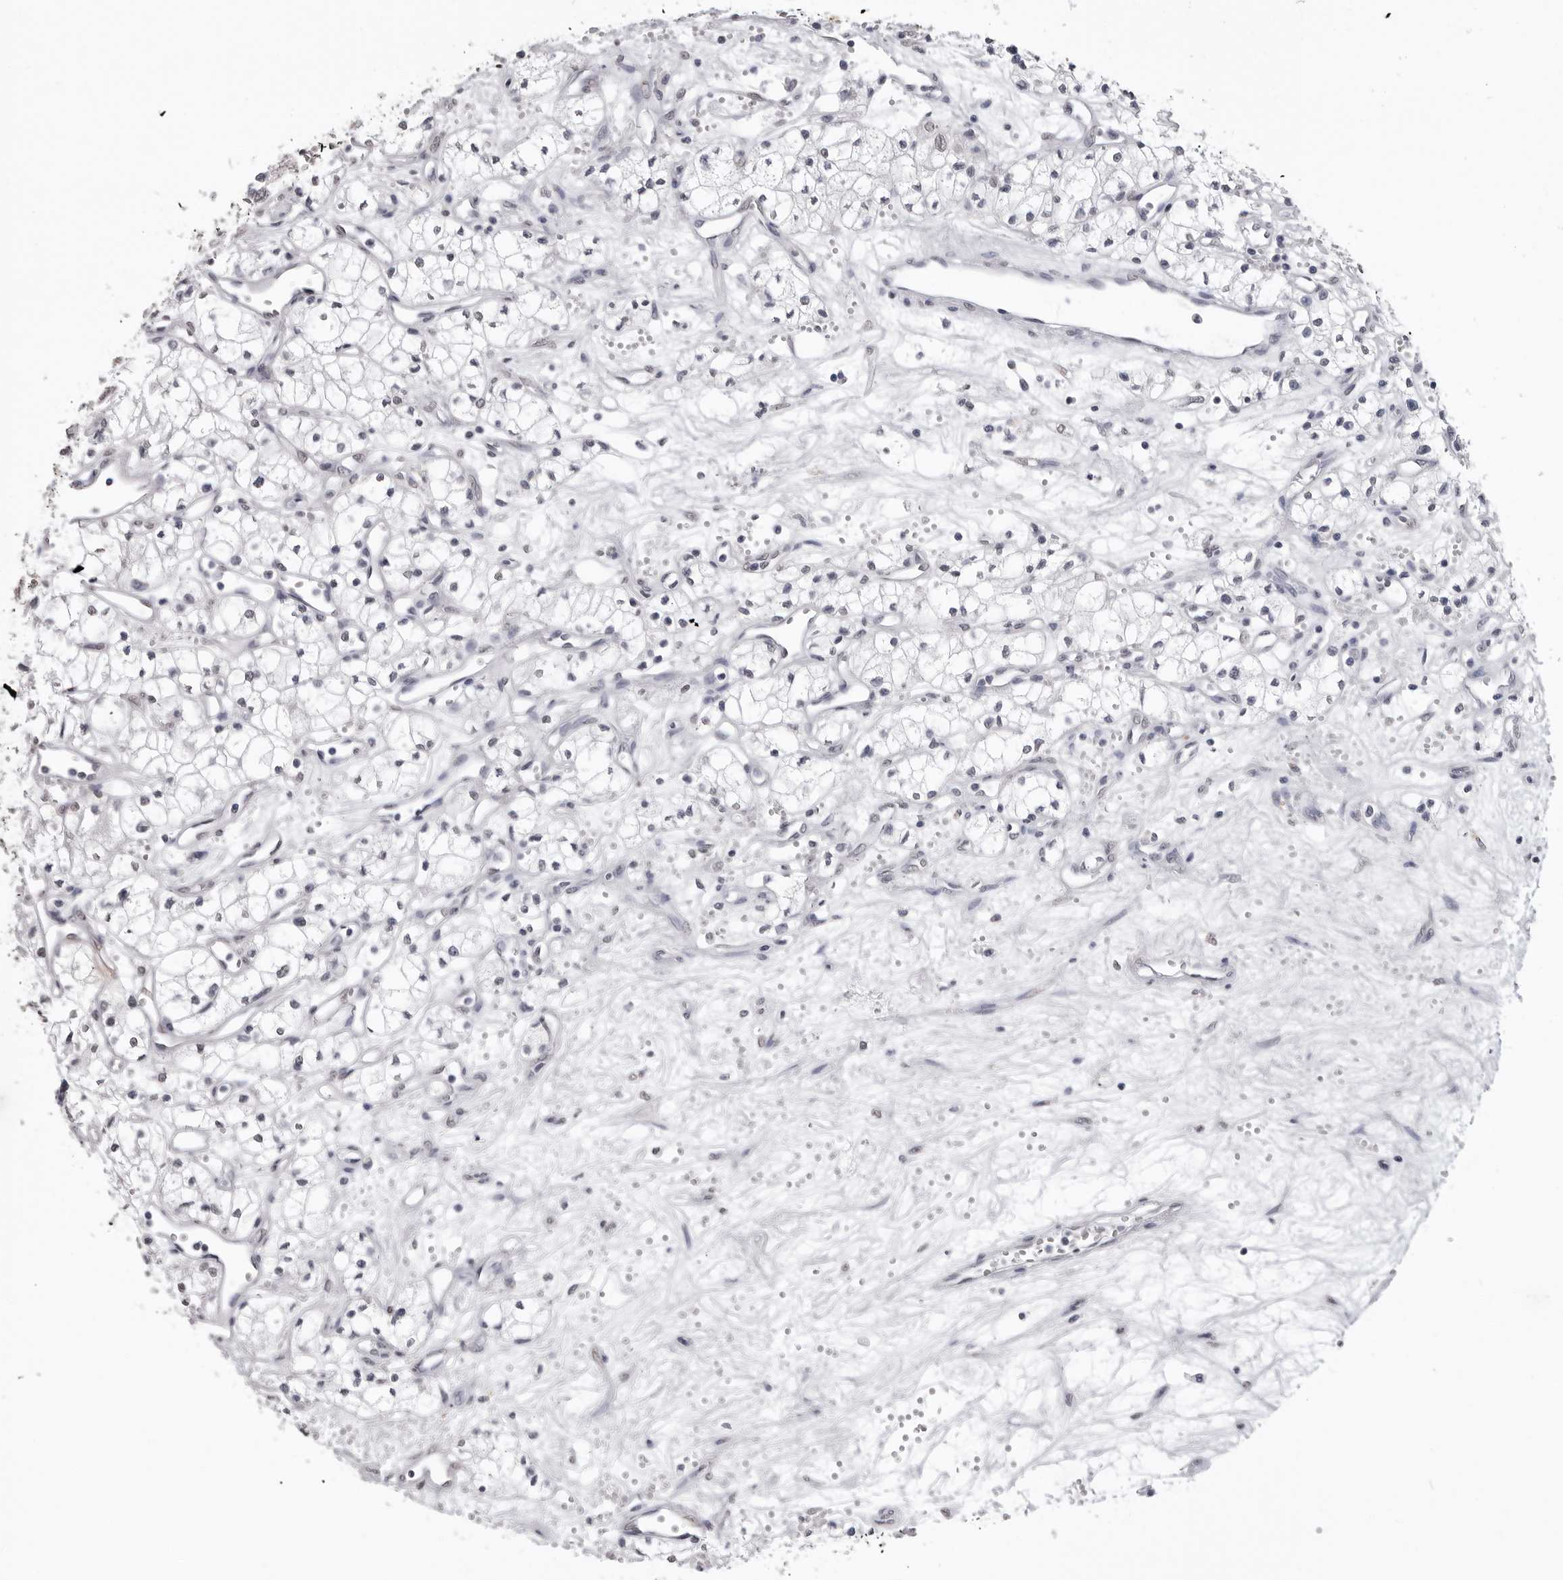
{"staining": {"intensity": "negative", "quantity": "none", "location": "none"}, "tissue": "renal cancer", "cell_type": "Tumor cells", "image_type": "cancer", "snomed": [{"axis": "morphology", "description": "Adenocarcinoma, NOS"}, {"axis": "topography", "description": "Kidney"}], "caption": "Immunohistochemistry (IHC) of human renal adenocarcinoma demonstrates no staining in tumor cells. (DAB IHC with hematoxylin counter stain).", "gene": "HEPACAM", "patient": {"sex": "male", "age": 59}}